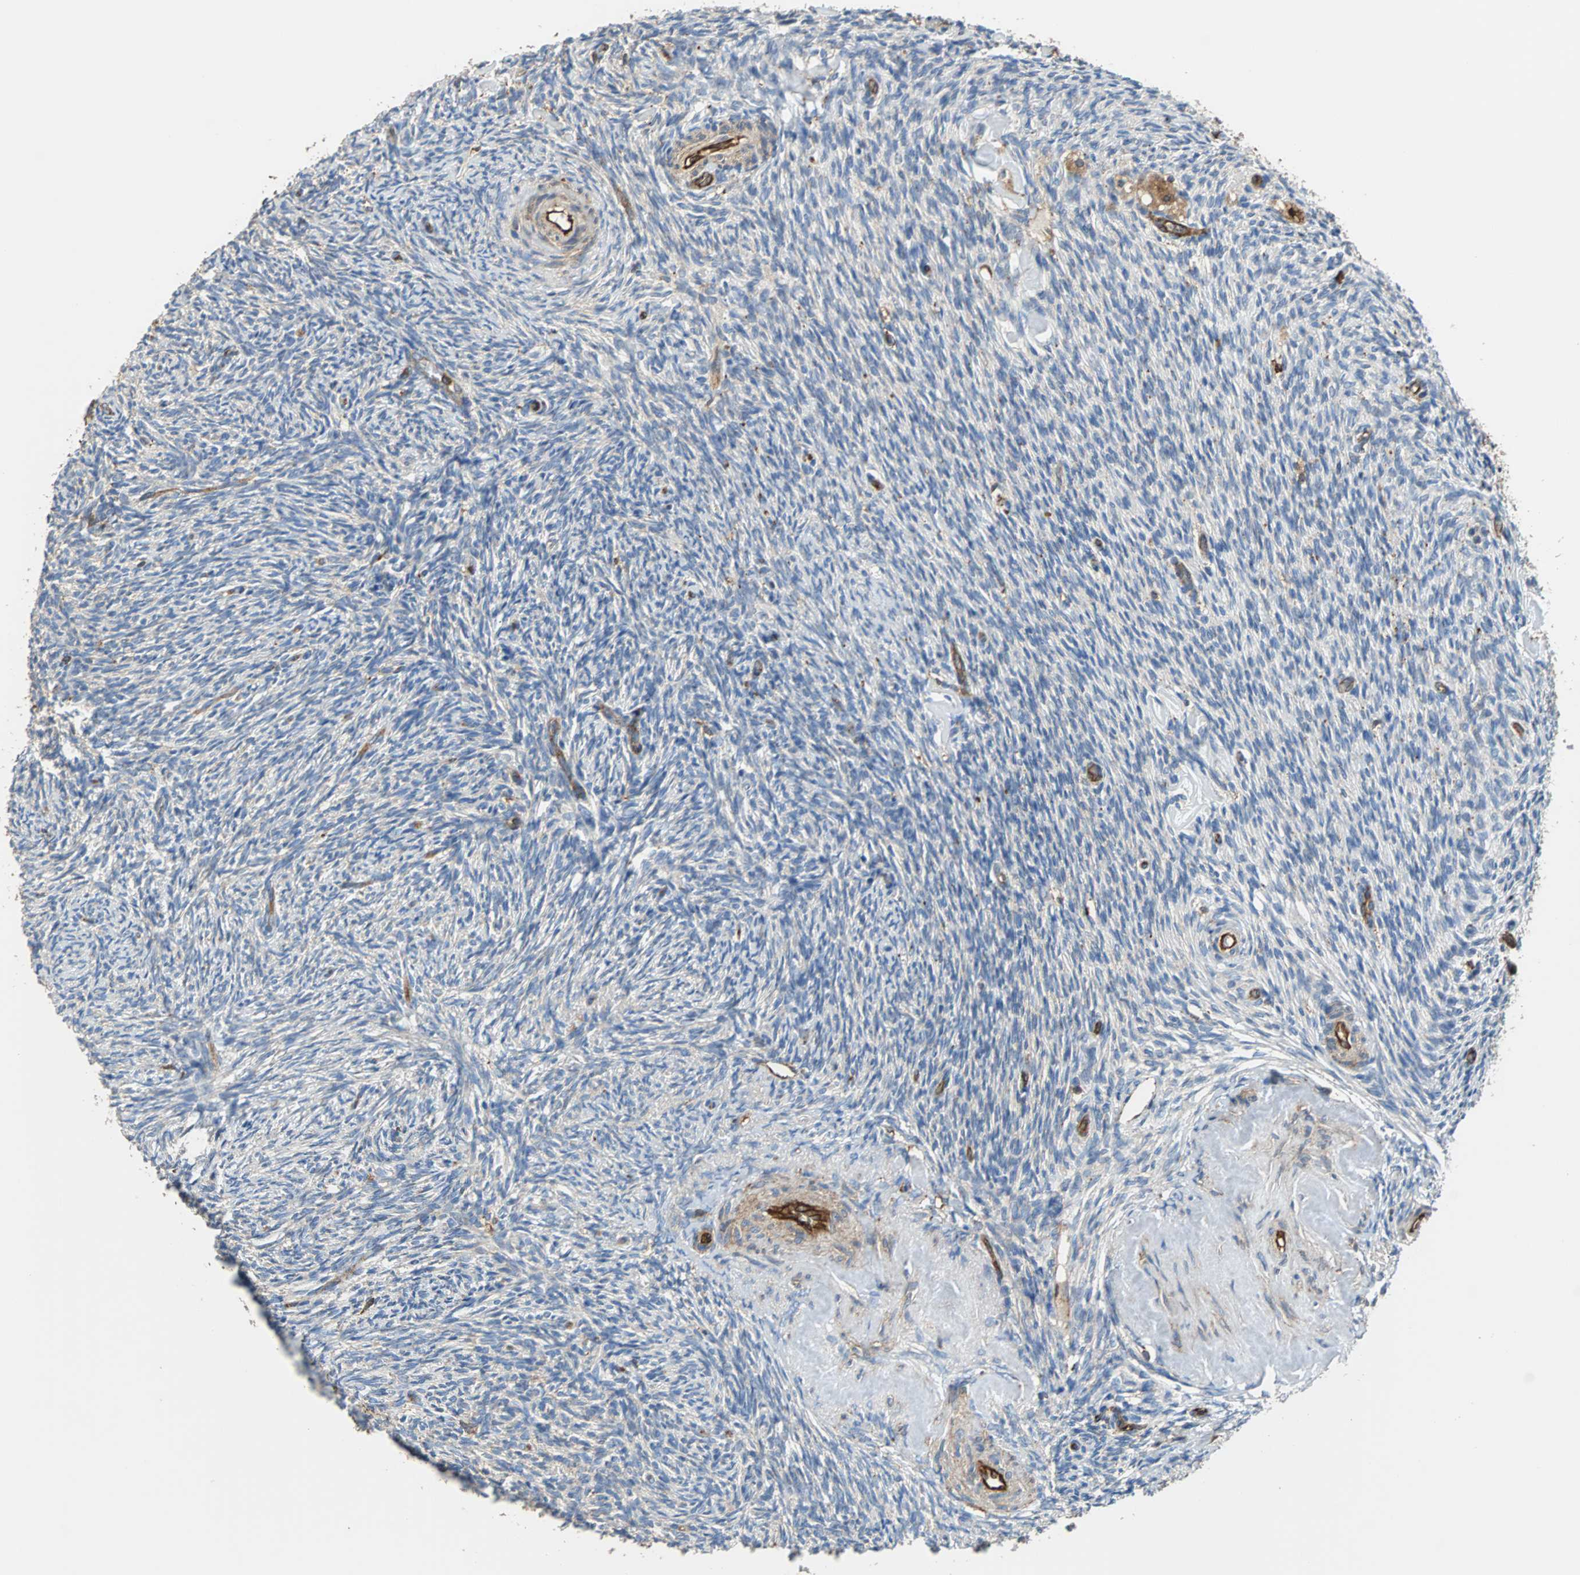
{"staining": {"intensity": "weak", "quantity": ">75%", "location": "cytoplasmic/membranous"}, "tissue": "ovary", "cell_type": "Ovarian stroma cells", "image_type": "normal", "snomed": [{"axis": "morphology", "description": "Normal tissue, NOS"}, {"axis": "topography", "description": "Ovary"}], "caption": "A high-resolution image shows immunohistochemistry (IHC) staining of benign ovary, which reveals weak cytoplasmic/membranous positivity in about >75% of ovarian stroma cells. Nuclei are stained in blue.", "gene": "PLCG2", "patient": {"sex": "female", "age": 60}}